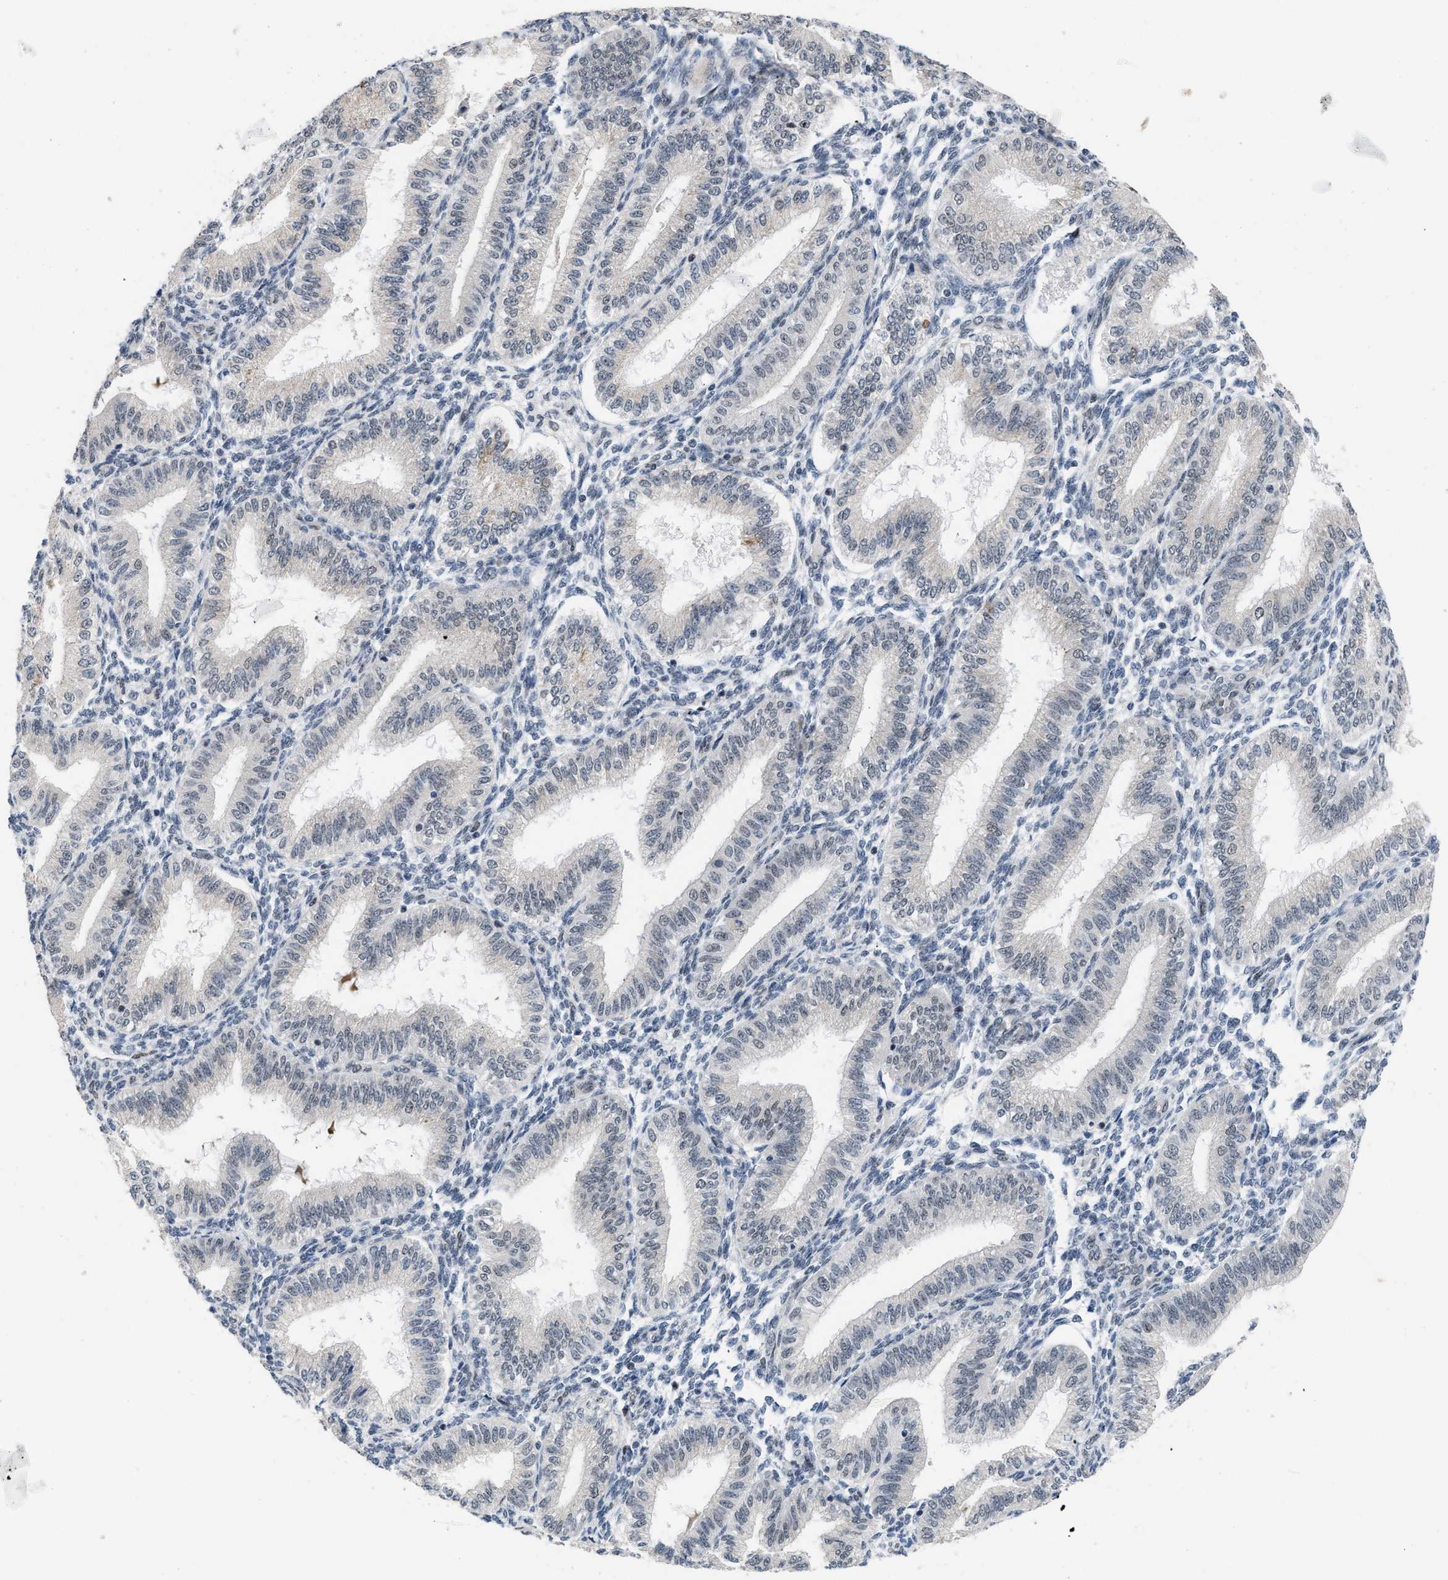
{"staining": {"intensity": "negative", "quantity": "none", "location": "none"}, "tissue": "endometrium", "cell_type": "Cells in endometrial stroma", "image_type": "normal", "snomed": [{"axis": "morphology", "description": "Normal tissue, NOS"}, {"axis": "topography", "description": "Endometrium"}], "caption": "Protein analysis of benign endometrium demonstrates no significant expression in cells in endometrial stroma. (Brightfield microscopy of DAB IHC at high magnification).", "gene": "TXNRD3", "patient": {"sex": "female", "age": 39}}